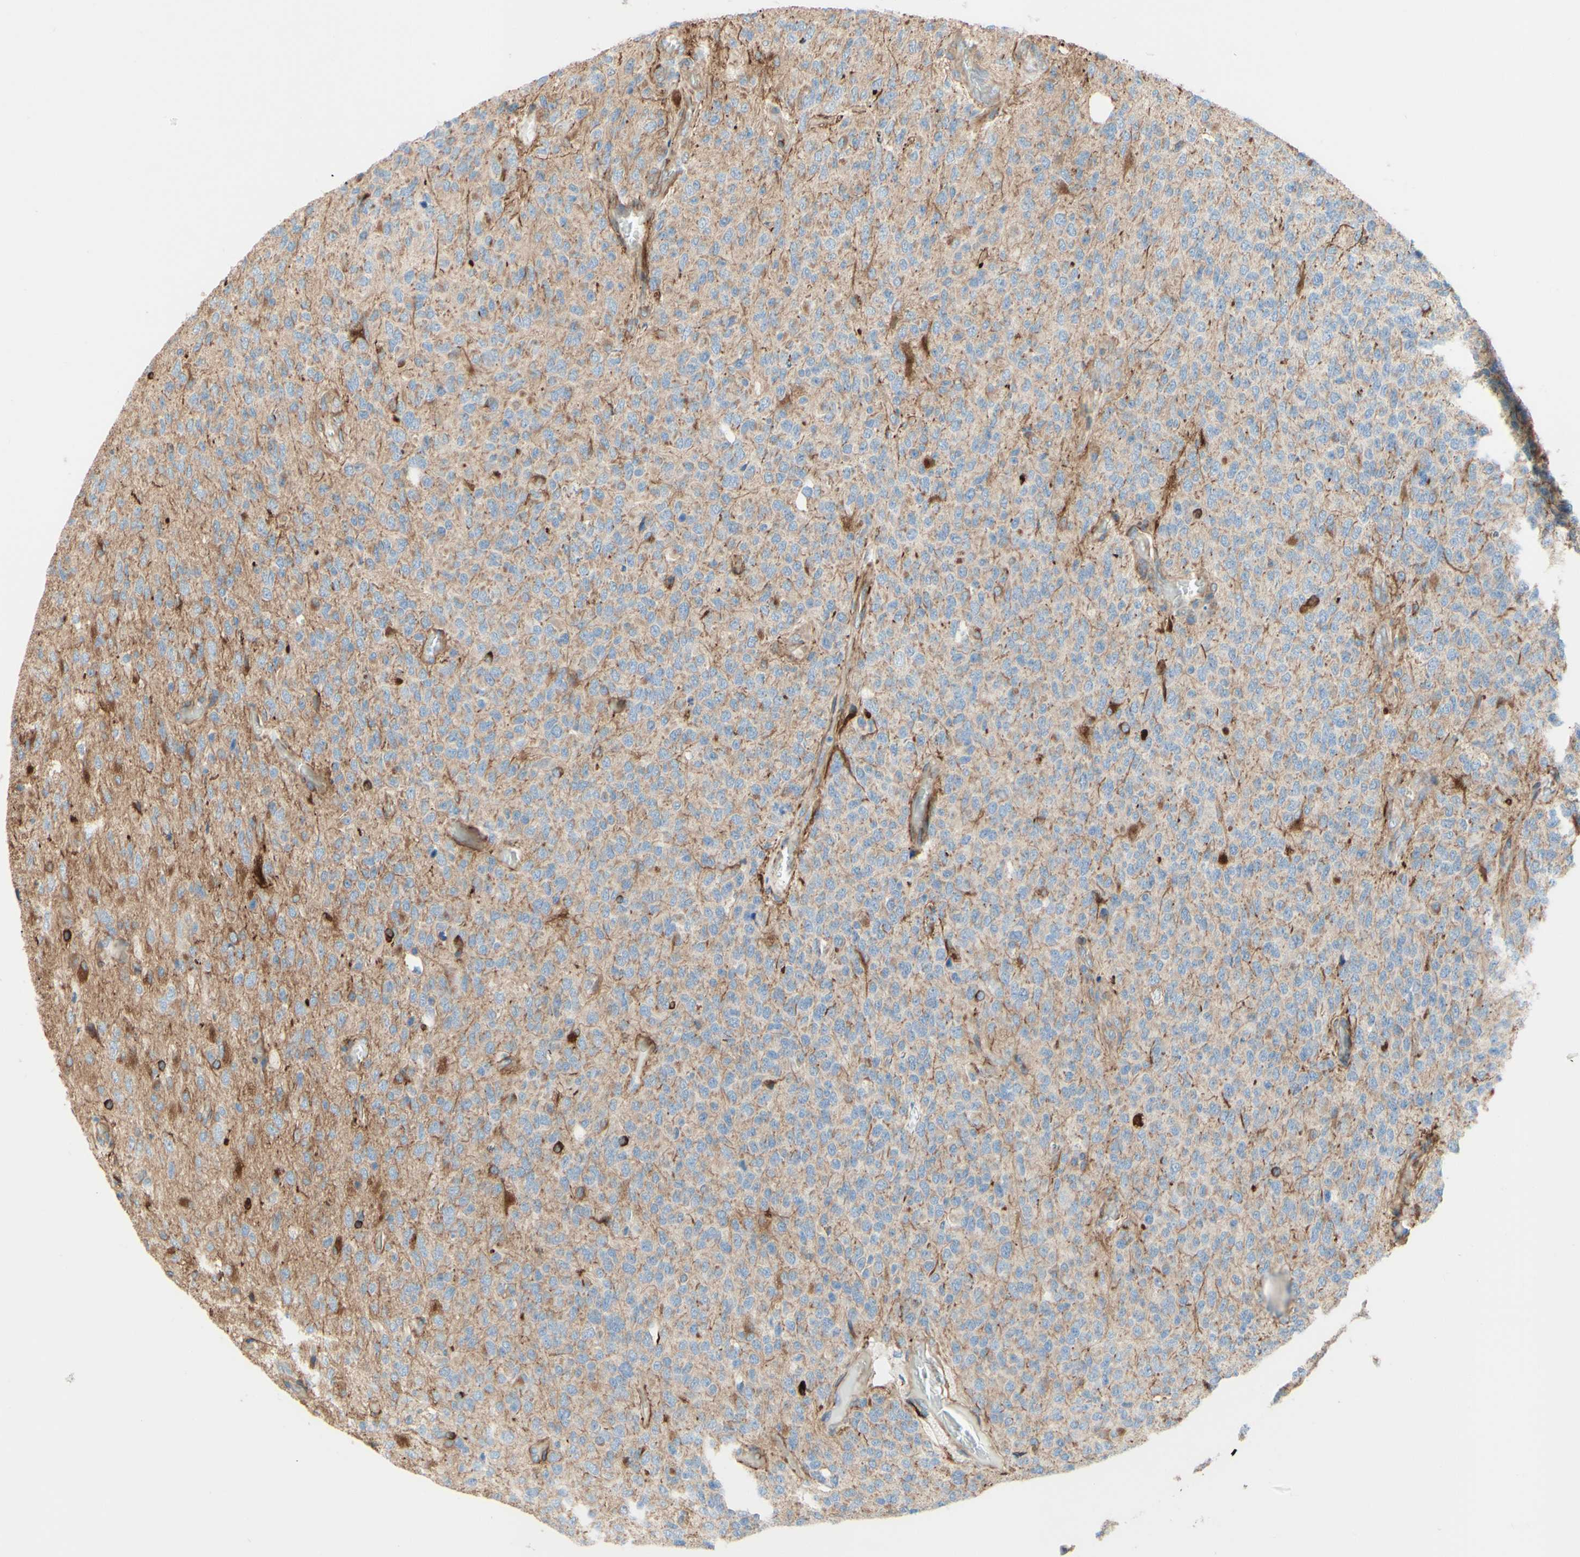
{"staining": {"intensity": "negative", "quantity": "none", "location": "none"}, "tissue": "glioma", "cell_type": "Tumor cells", "image_type": "cancer", "snomed": [{"axis": "morphology", "description": "Glioma, malignant, High grade"}, {"axis": "topography", "description": "pancreas cauda"}], "caption": "Protein analysis of malignant high-grade glioma demonstrates no significant staining in tumor cells.", "gene": "ENDOD1", "patient": {"sex": "male", "age": 60}}